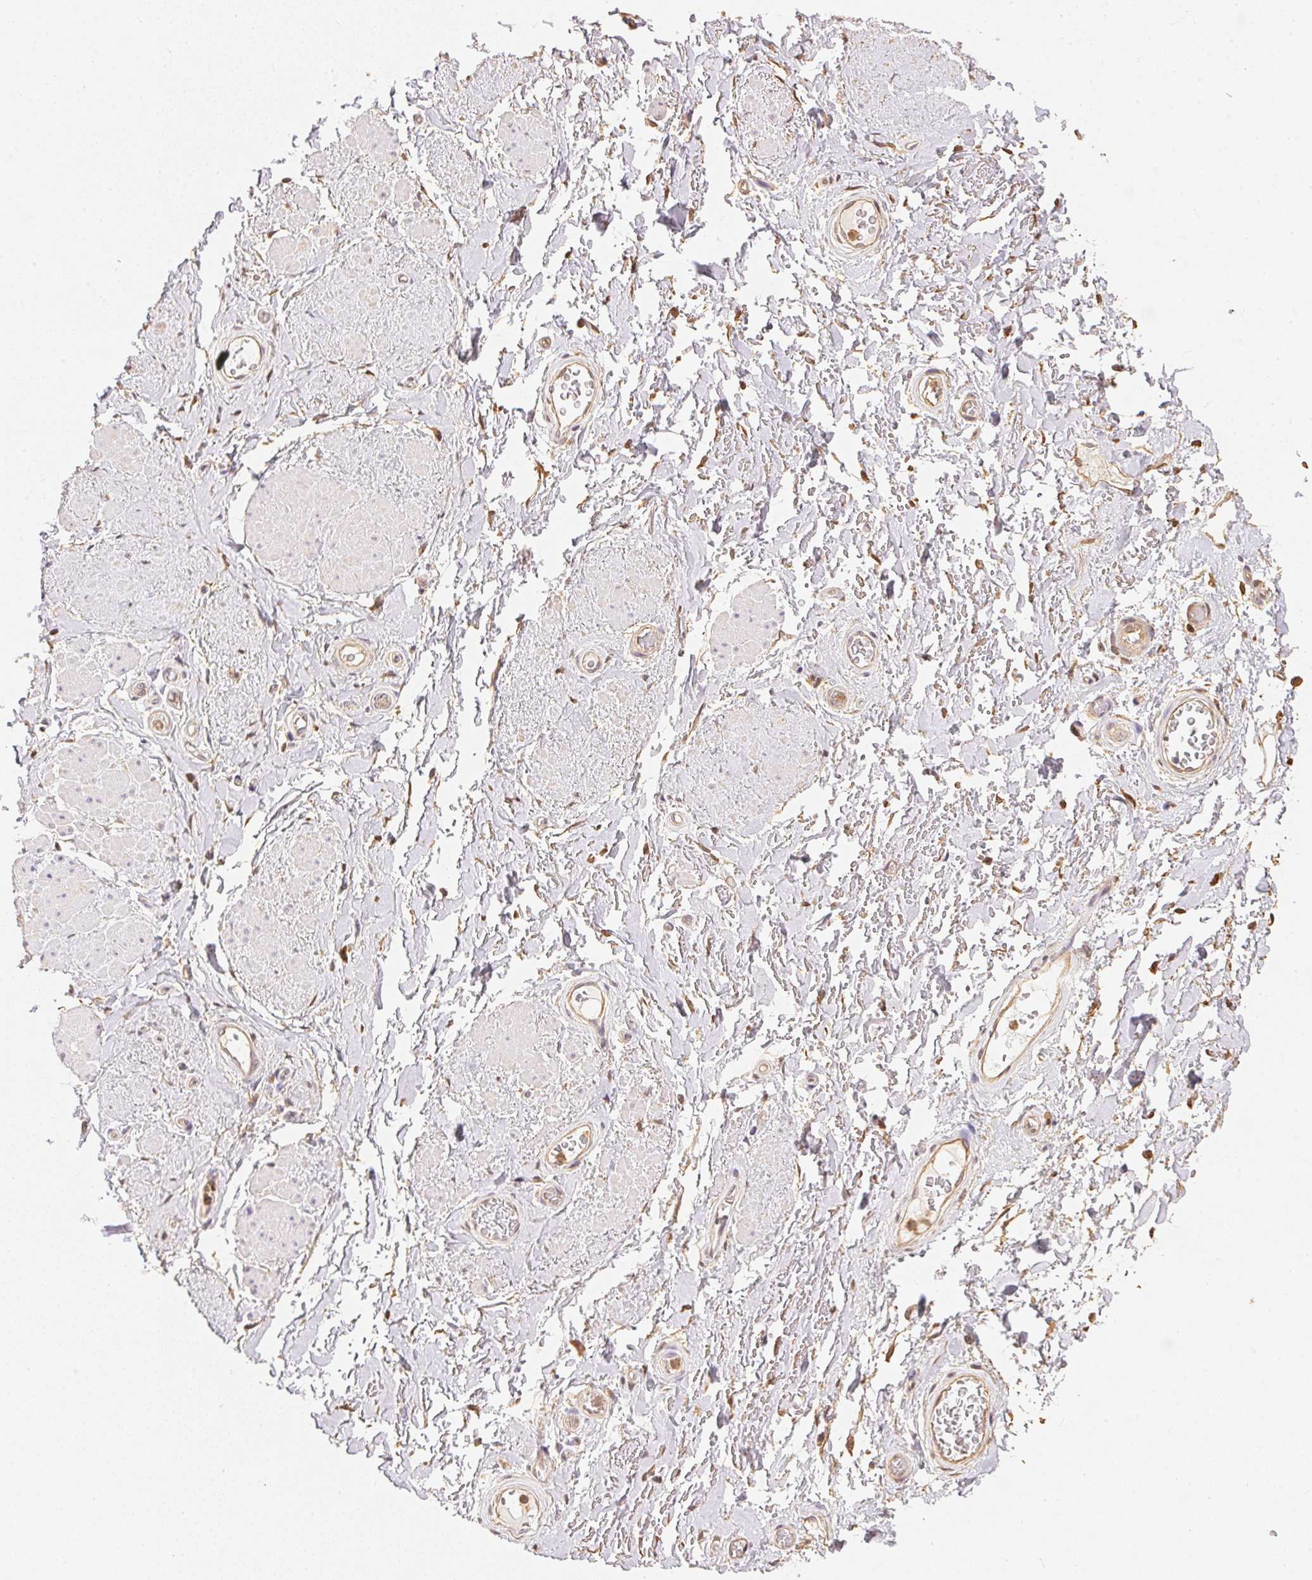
{"staining": {"intensity": "weak", "quantity": ">75%", "location": "cytoplasmic/membranous"}, "tissue": "adipose tissue", "cell_type": "Adipocytes", "image_type": "normal", "snomed": [{"axis": "morphology", "description": "Normal tissue, NOS"}, {"axis": "topography", "description": "Anal"}, {"axis": "topography", "description": "Peripheral nerve tissue"}], "caption": "A high-resolution micrograph shows immunohistochemistry staining of normal adipose tissue, which reveals weak cytoplasmic/membranous expression in about >75% of adipocytes. (Brightfield microscopy of DAB IHC at high magnification).", "gene": "S100A3", "patient": {"sex": "male", "age": 53}}